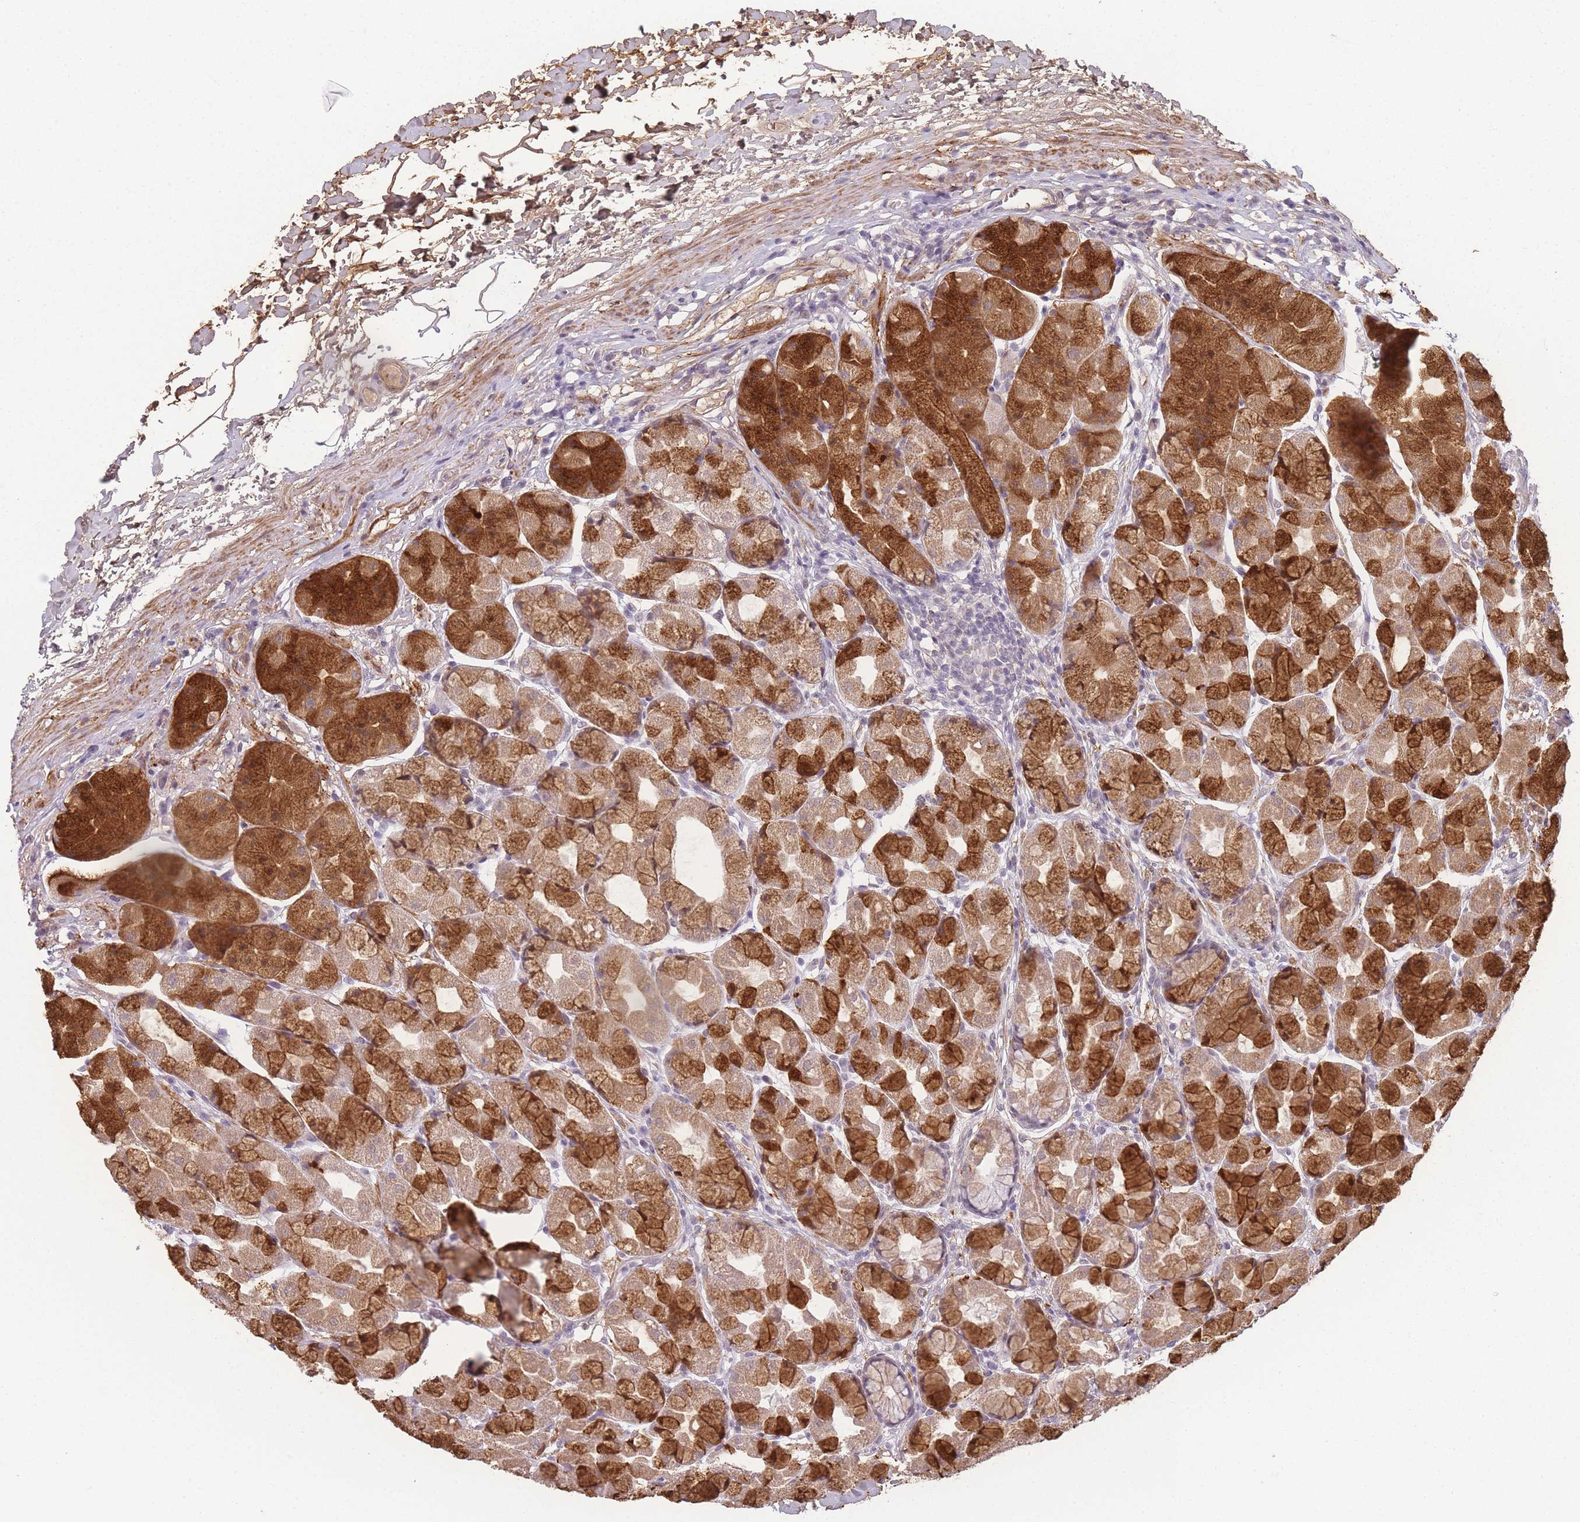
{"staining": {"intensity": "strong", "quantity": ">75%", "location": "cytoplasmic/membranous,nuclear"}, "tissue": "stomach", "cell_type": "Glandular cells", "image_type": "normal", "snomed": [{"axis": "morphology", "description": "Normal tissue, NOS"}, {"axis": "topography", "description": "Stomach"}], "caption": "The photomicrograph shows a brown stain indicating the presence of a protein in the cytoplasmic/membranous,nuclear of glandular cells in stomach. (Brightfield microscopy of DAB IHC at high magnification).", "gene": "SIN3B", "patient": {"sex": "male", "age": 57}}